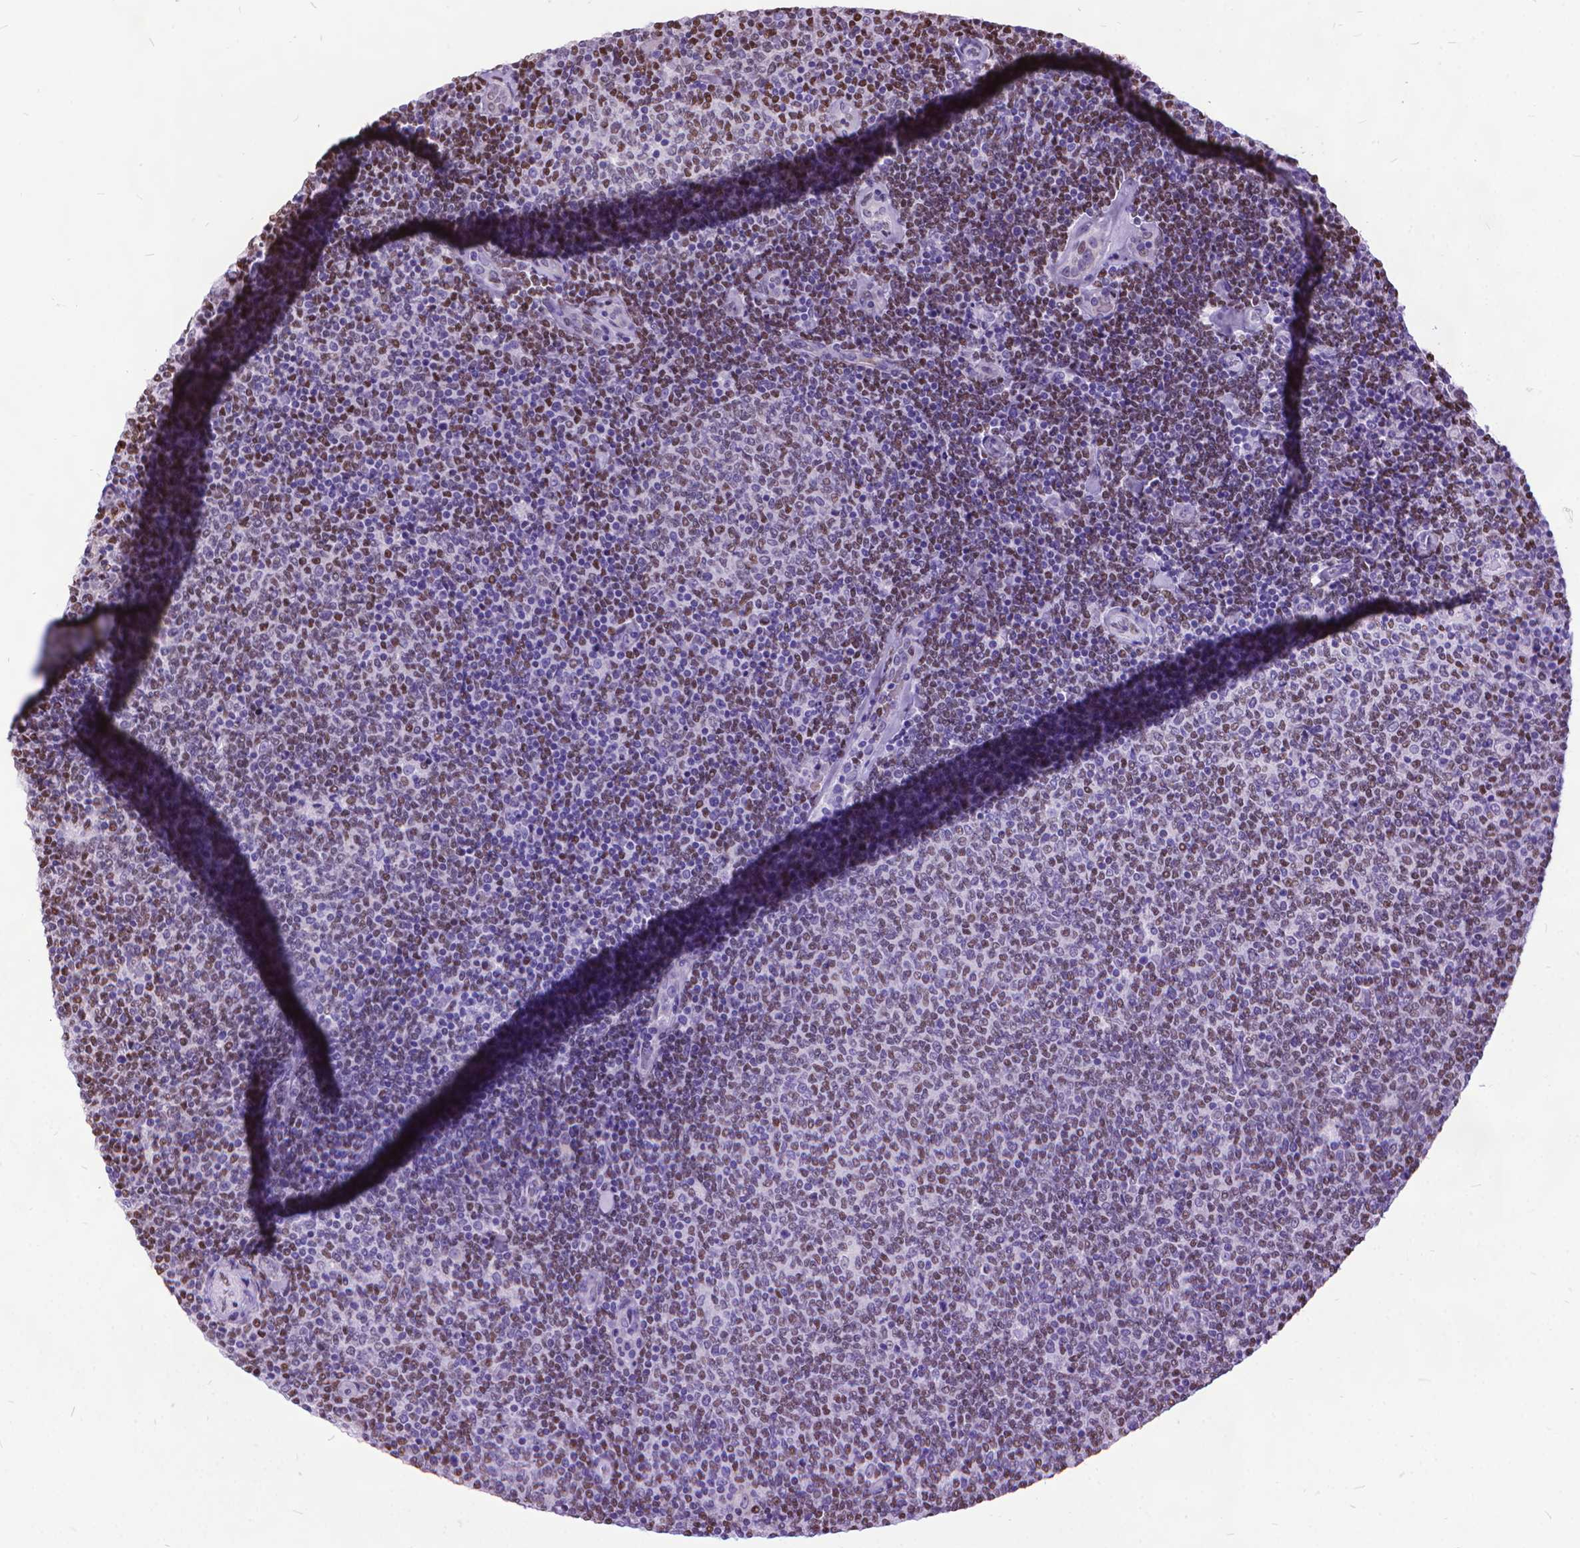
{"staining": {"intensity": "moderate", "quantity": "25%-75%", "location": "nuclear"}, "tissue": "lymphoma", "cell_type": "Tumor cells", "image_type": "cancer", "snomed": [{"axis": "morphology", "description": "Malignant lymphoma, non-Hodgkin's type, Low grade"}, {"axis": "topography", "description": "Lymph node"}], "caption": "Moderate nuclear protein staining is present in about 25%-75% of tumor cells in lymphoma.", "gene": "POLE4", "patient": {"sex": "male", "age": 52}}